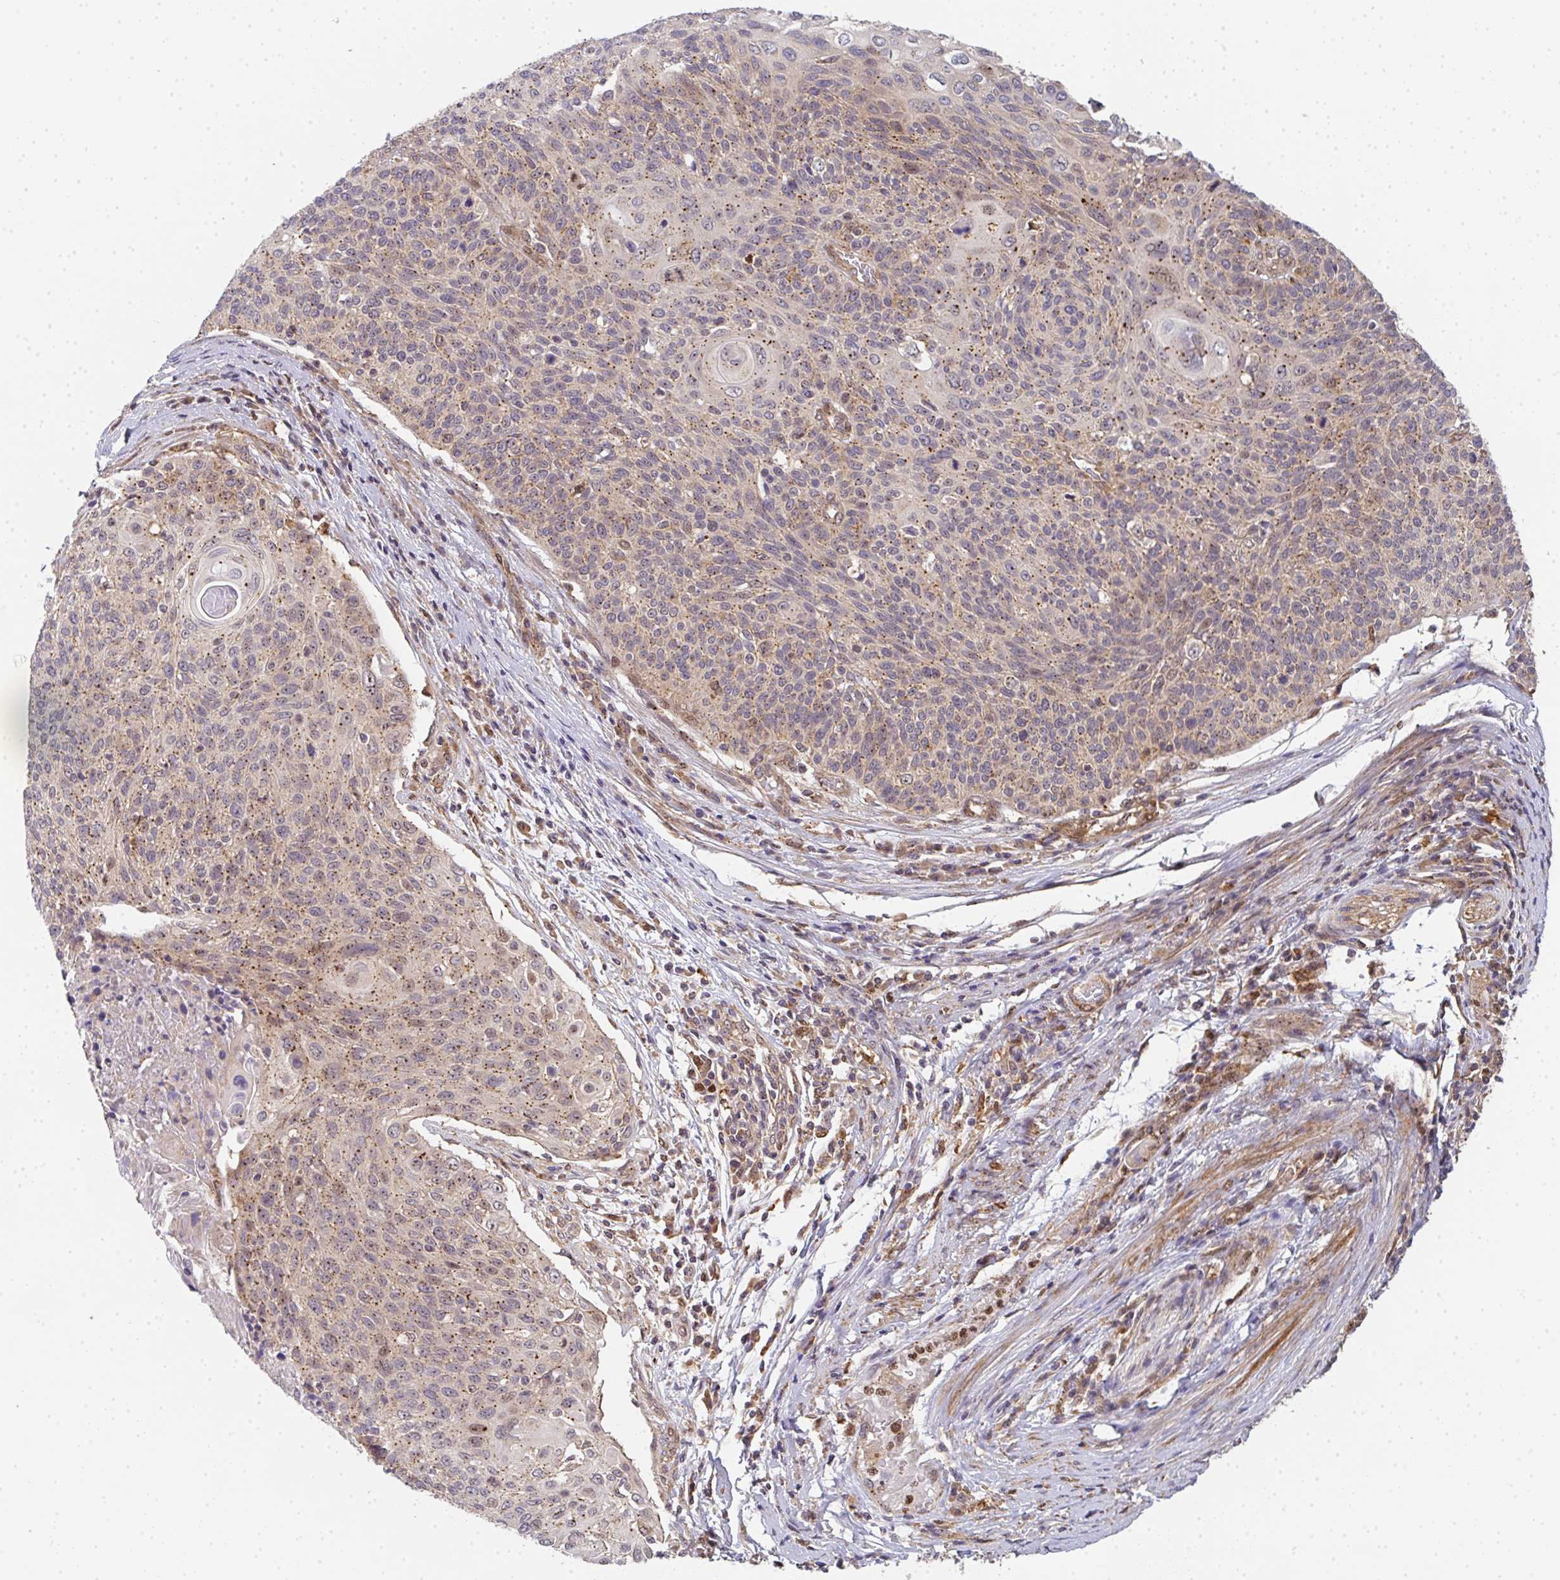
{"staining": {"intensity": "weak", "quantity": "25%-75%", "location": "cytoplasmic/membranous,nuclear"}, "tissue": "cervical cancer", "cell_type": "Tumor cells", "image_type": "cancer", "snomed": [{"axis": "morphology", "description": "Squamous cell carcinoma, NOS"}, {"axis": "topography", "description": "Cervix"}], "caption": "Immunohistochemistry (IHC) (DAB (3,3'-diaminobenzidine)) staining of cervical squamous cell carcinoma shows weak cytoplasmic/membranous and nuclear protein expression in approximately 25%-75% of tumor cells.", "gene": "SIMC1", "patient": {"sex": "female", "age": 31}}